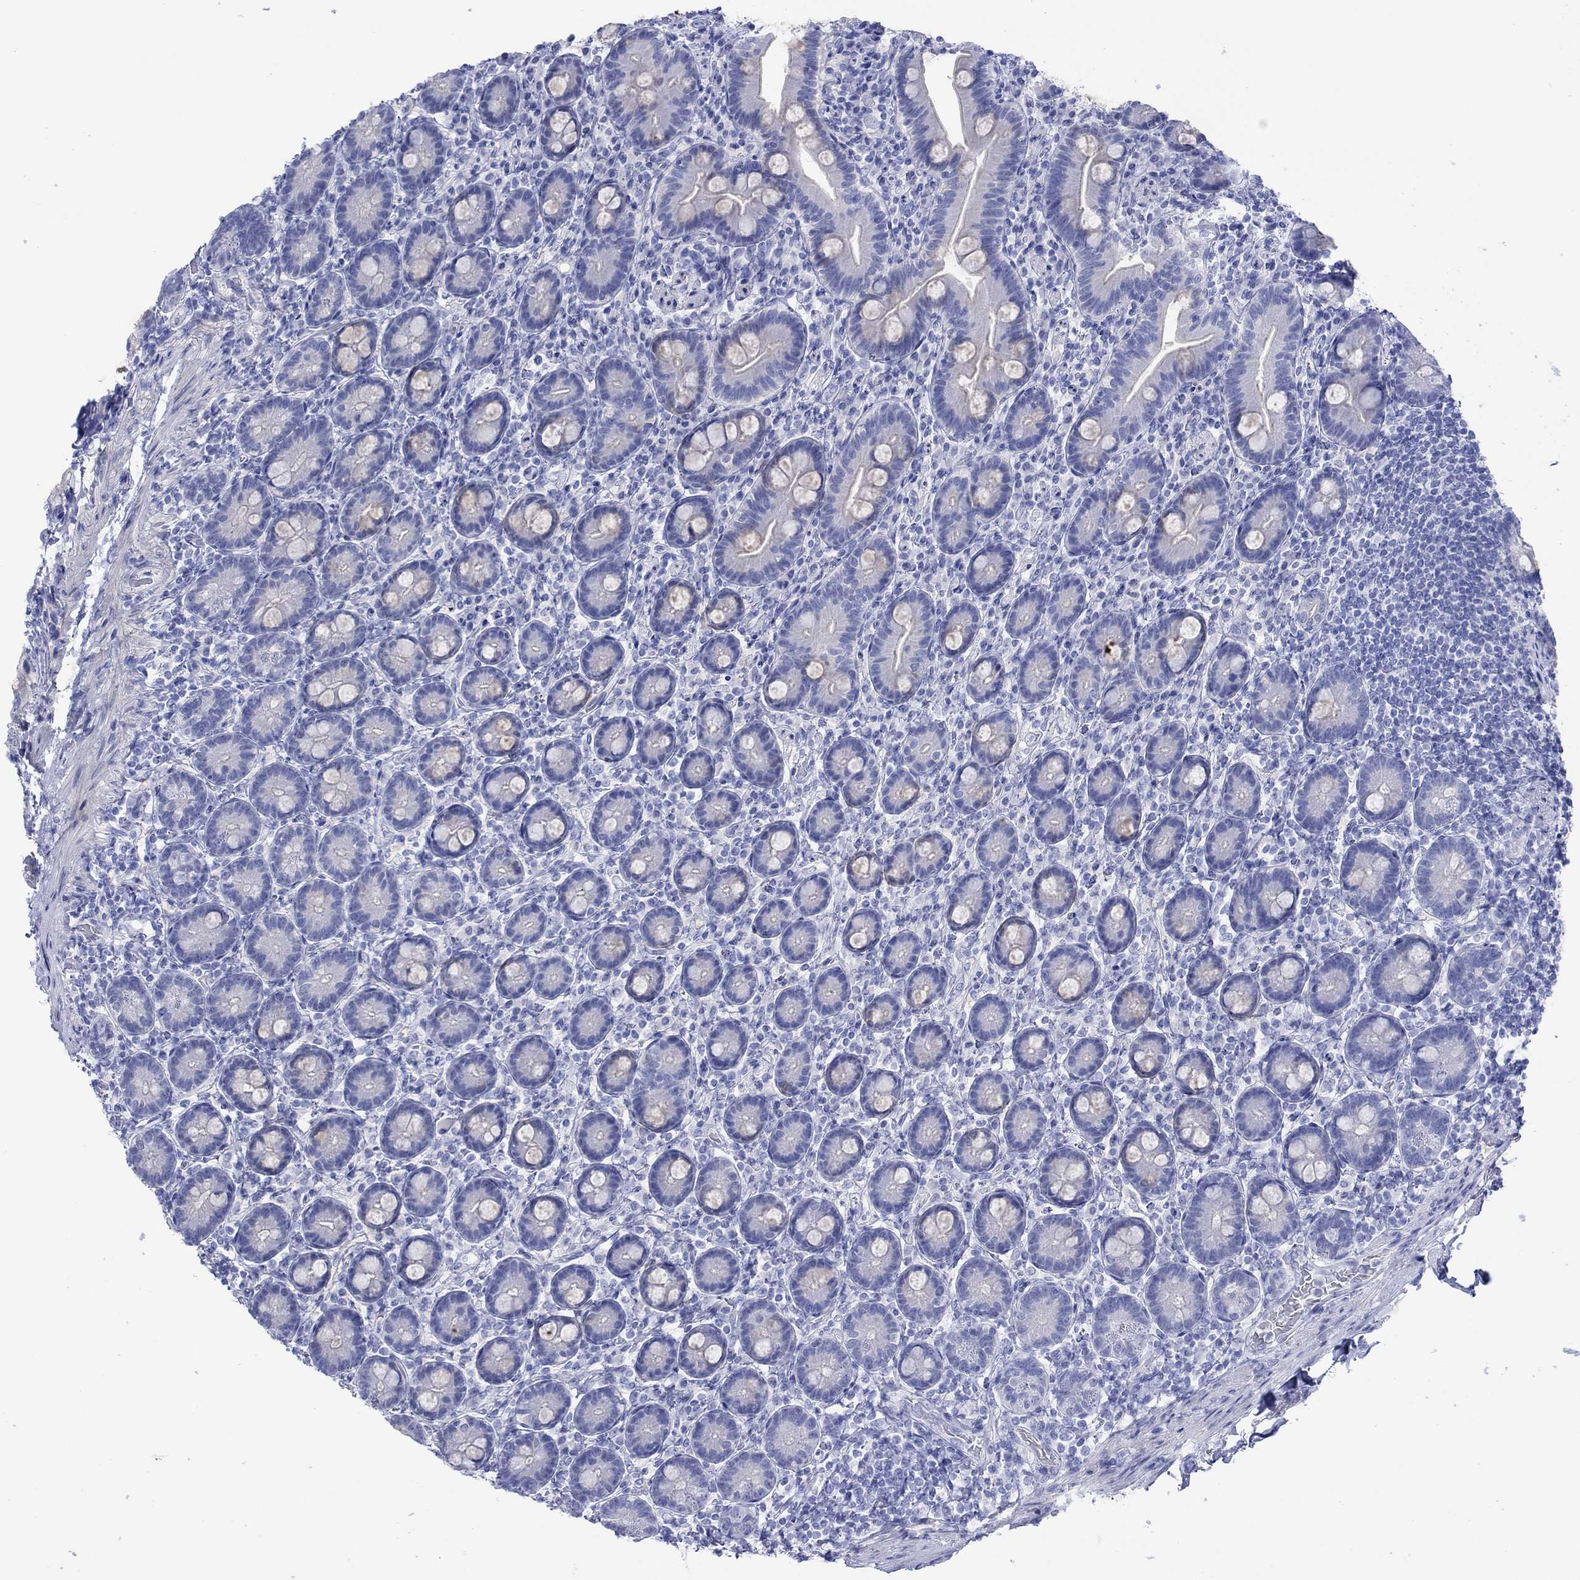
{"staining": {"intensity": "negative", "quantity": "none", "location": "none"}, "tissue": "small intestine", "cell_type": "Glandular cells", "image_type": "normal", "snomed": [{"axis": "morphology", "description": "Normal tissue, NOS"}, {"axis": "topography", "description": "Small intestine"}], "caption": "IHC photomicrograph of benign small intestine: human small intestine stained with DAB exhibits no significant protein positivity in glandular cells.", "gene": "MLANA", "patient": {"sex": "male", "age": 66}}